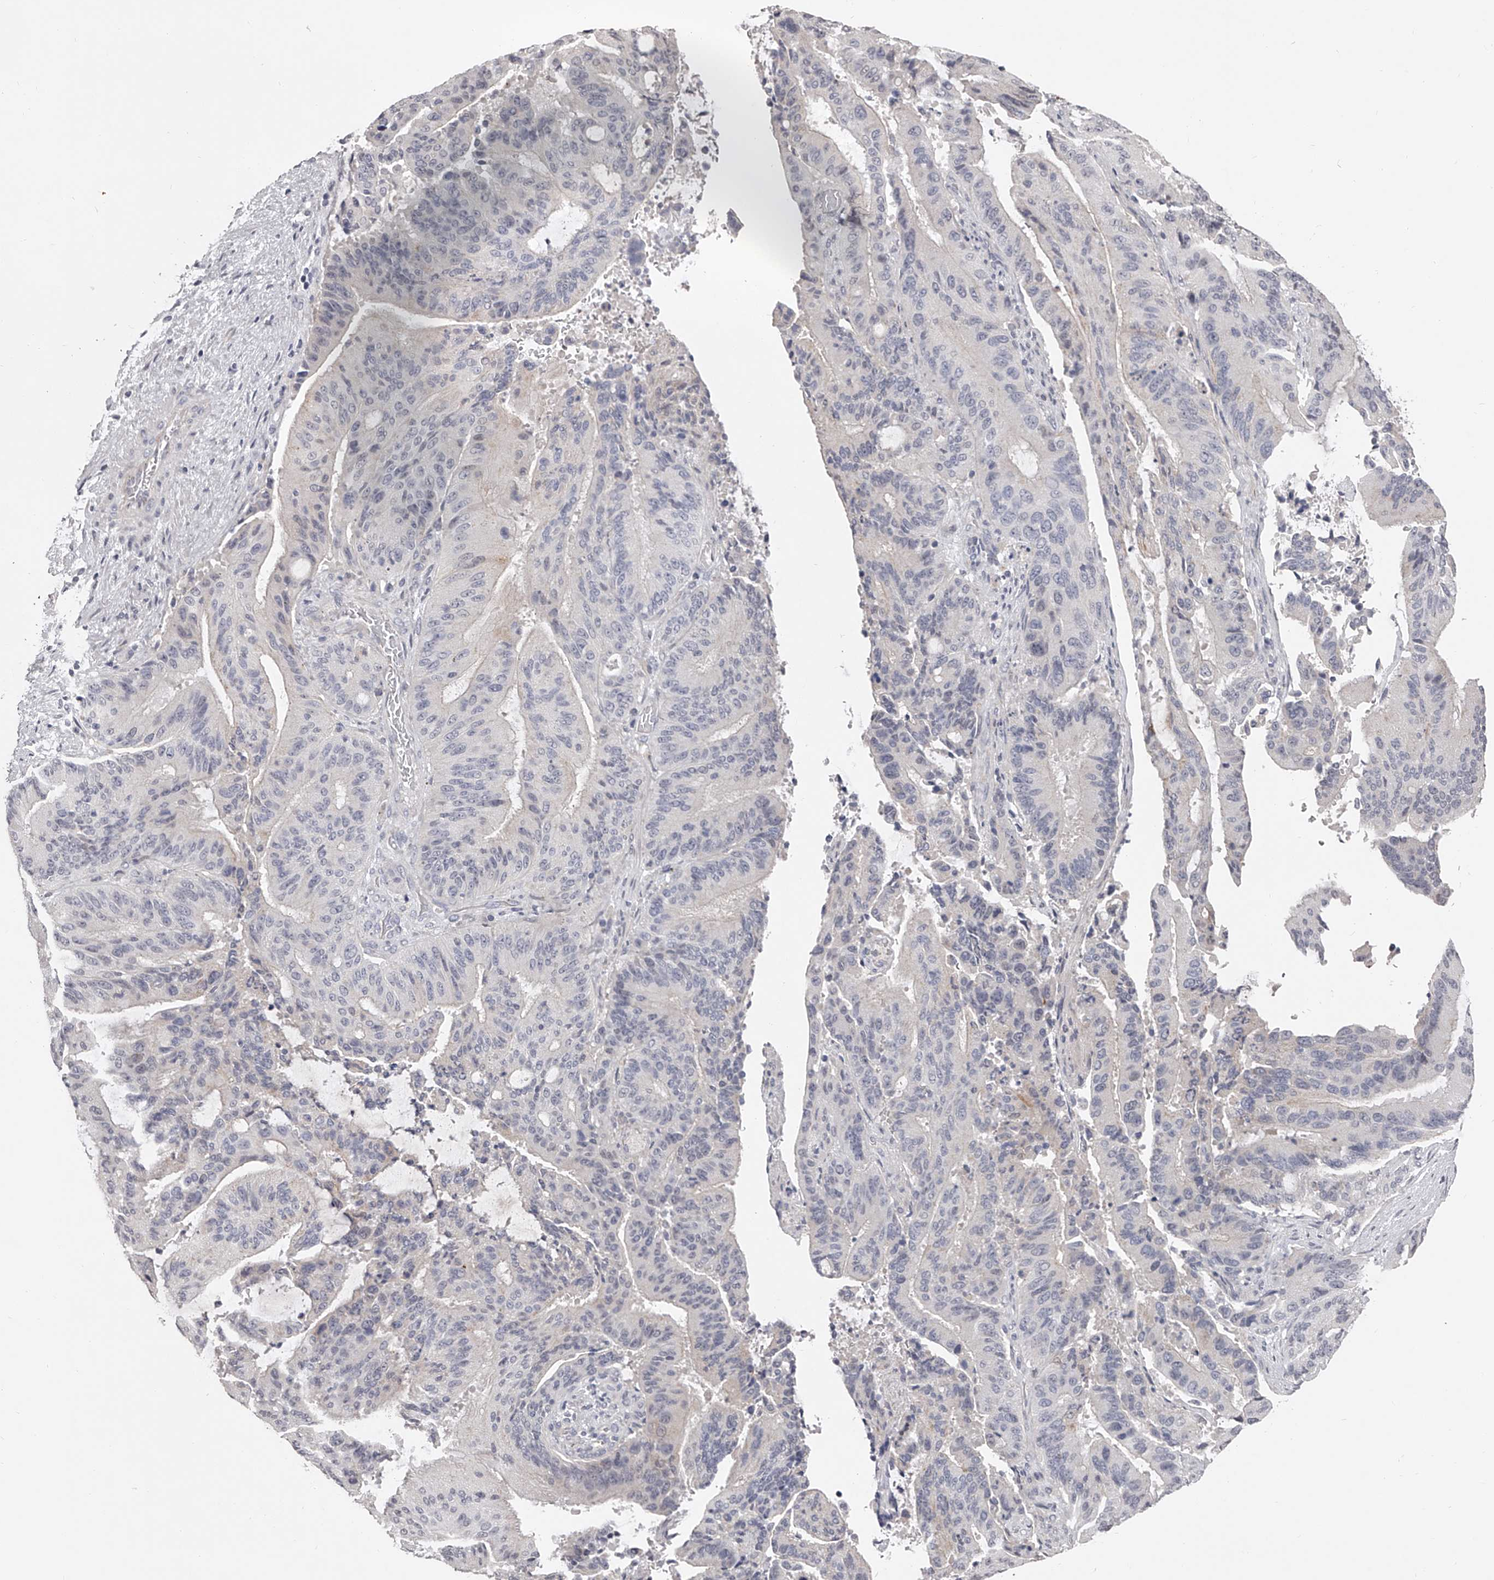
{"staining": {"intensity": "negative", "quantity": "none", "location": "none"}, "tissue": "liver cancer", "cell_type": "Tumor cells", "image_type": "cancer", "snomed": [{"axis": "morphology", "description": "Normal tissue, NOS"}, {"axis": "morphology", "description": "Cholangiocarcinoma"}, {"axis": "topography", "description": "Liver"}, {"axis": "topography", "description": "Peripheral nerve tissue"}], "caption": "A high-resolution histopathology image shows IHC staining of liver cancer (cholangiocarcinoma), which reveals no significant expression in tumor cells. (DAB (3,3'-diaminobenzidine) IHC visualized using brightfield microscopy, high magnification).", "gene": "NT5DC1", "patient": {"sex": "female", "age": 73}}